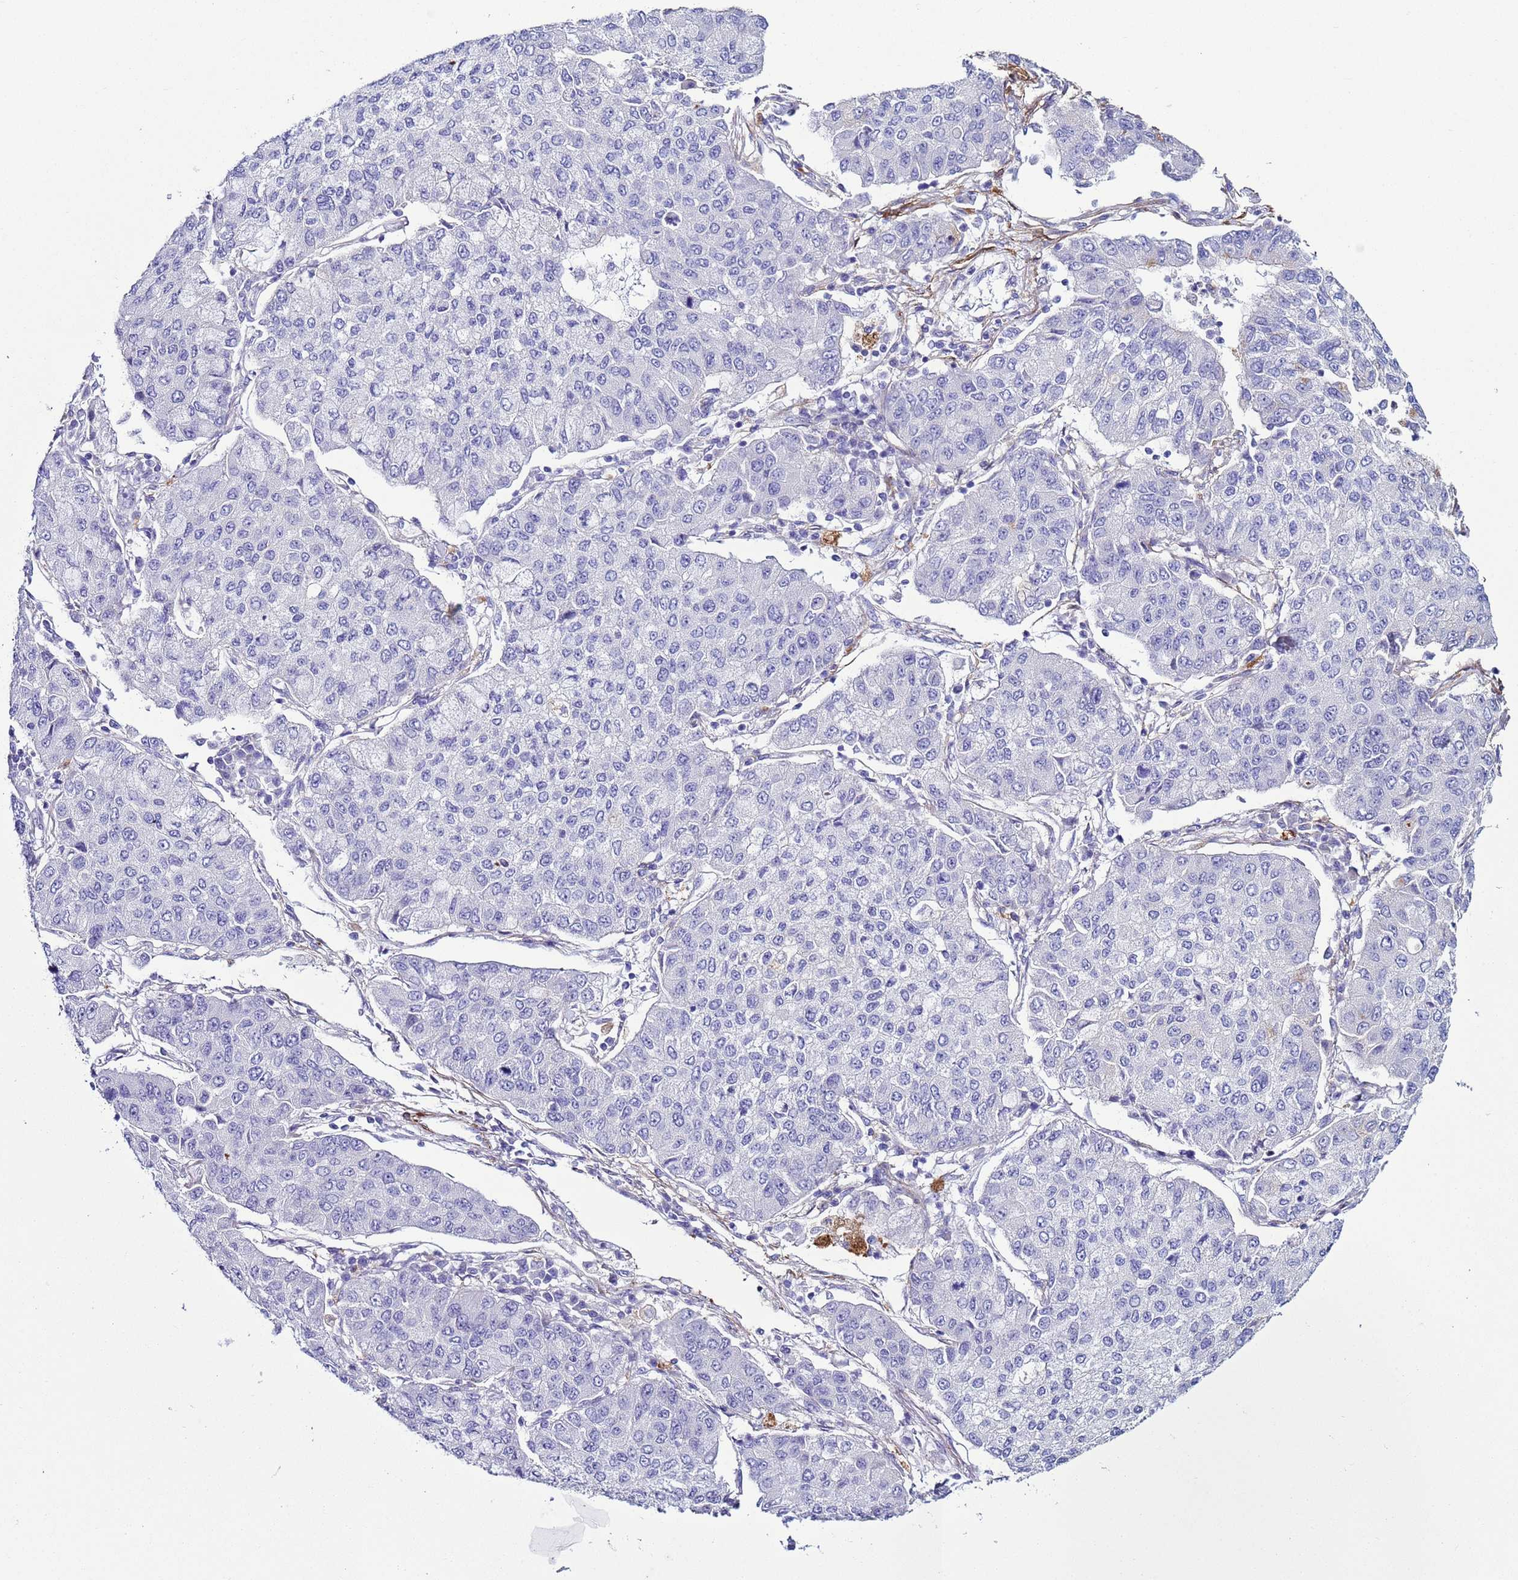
{"staining": {"intensity": "negative", "quantity": "none", "location": "none"}, "tissue": "lung cancer", "cell_type": "Tumor cells", "image_type": "cancer", "snomed": [{"axis": "morphology", "description": "Squamous cell carcinoma, NOS"}, {"axis": "topography", "description": "Lung"}], "caption": "Protein analysis of lung cancer (squamous cell carcinoma) reveals no significant expression in tumor cells. (DAB IHC, high magnification).", "gene": "RABL2B", "patient": {"sex": "male", "age": 74}}